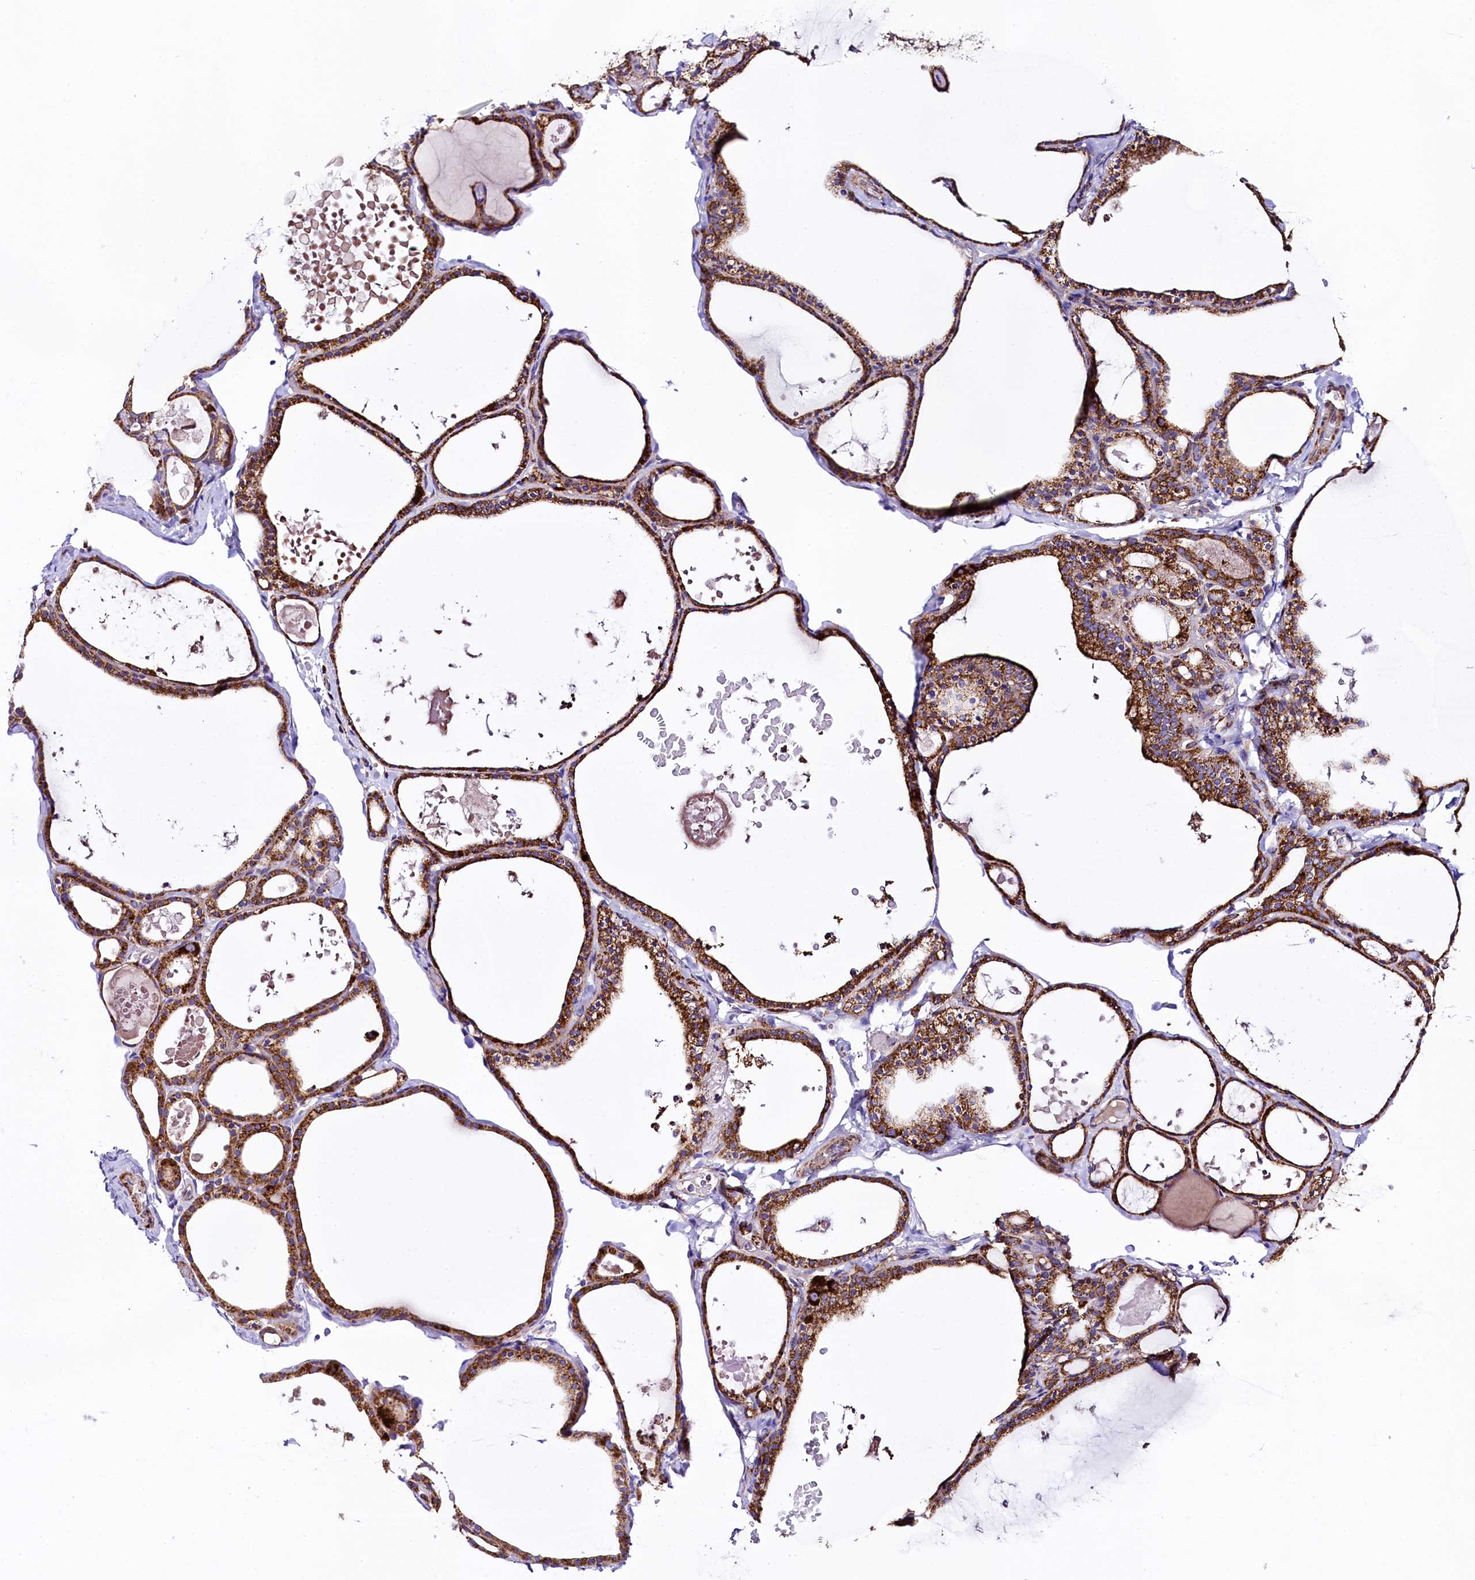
{"staining": {"intensity": "moderate", "quantity": ">75%", "location": "cytoplasmic/membranous"}, "tissue": "thyroid gland", "cell_type": "Glandular cells", "image_type": "normal", "snomed": [{"axis": "morphology", "description": "Normal tissue, NOS"}, {"axis": "topography", "description": "Thyroid gland"}], "caption": "Protein expression analysis of unremarkable human thyroid gland reveals moderate cytoplasmic/membranous staining in about >75% of glandular cells.", "gene": "CLYBL", "patient": {"sex": "male", "age": 56}}